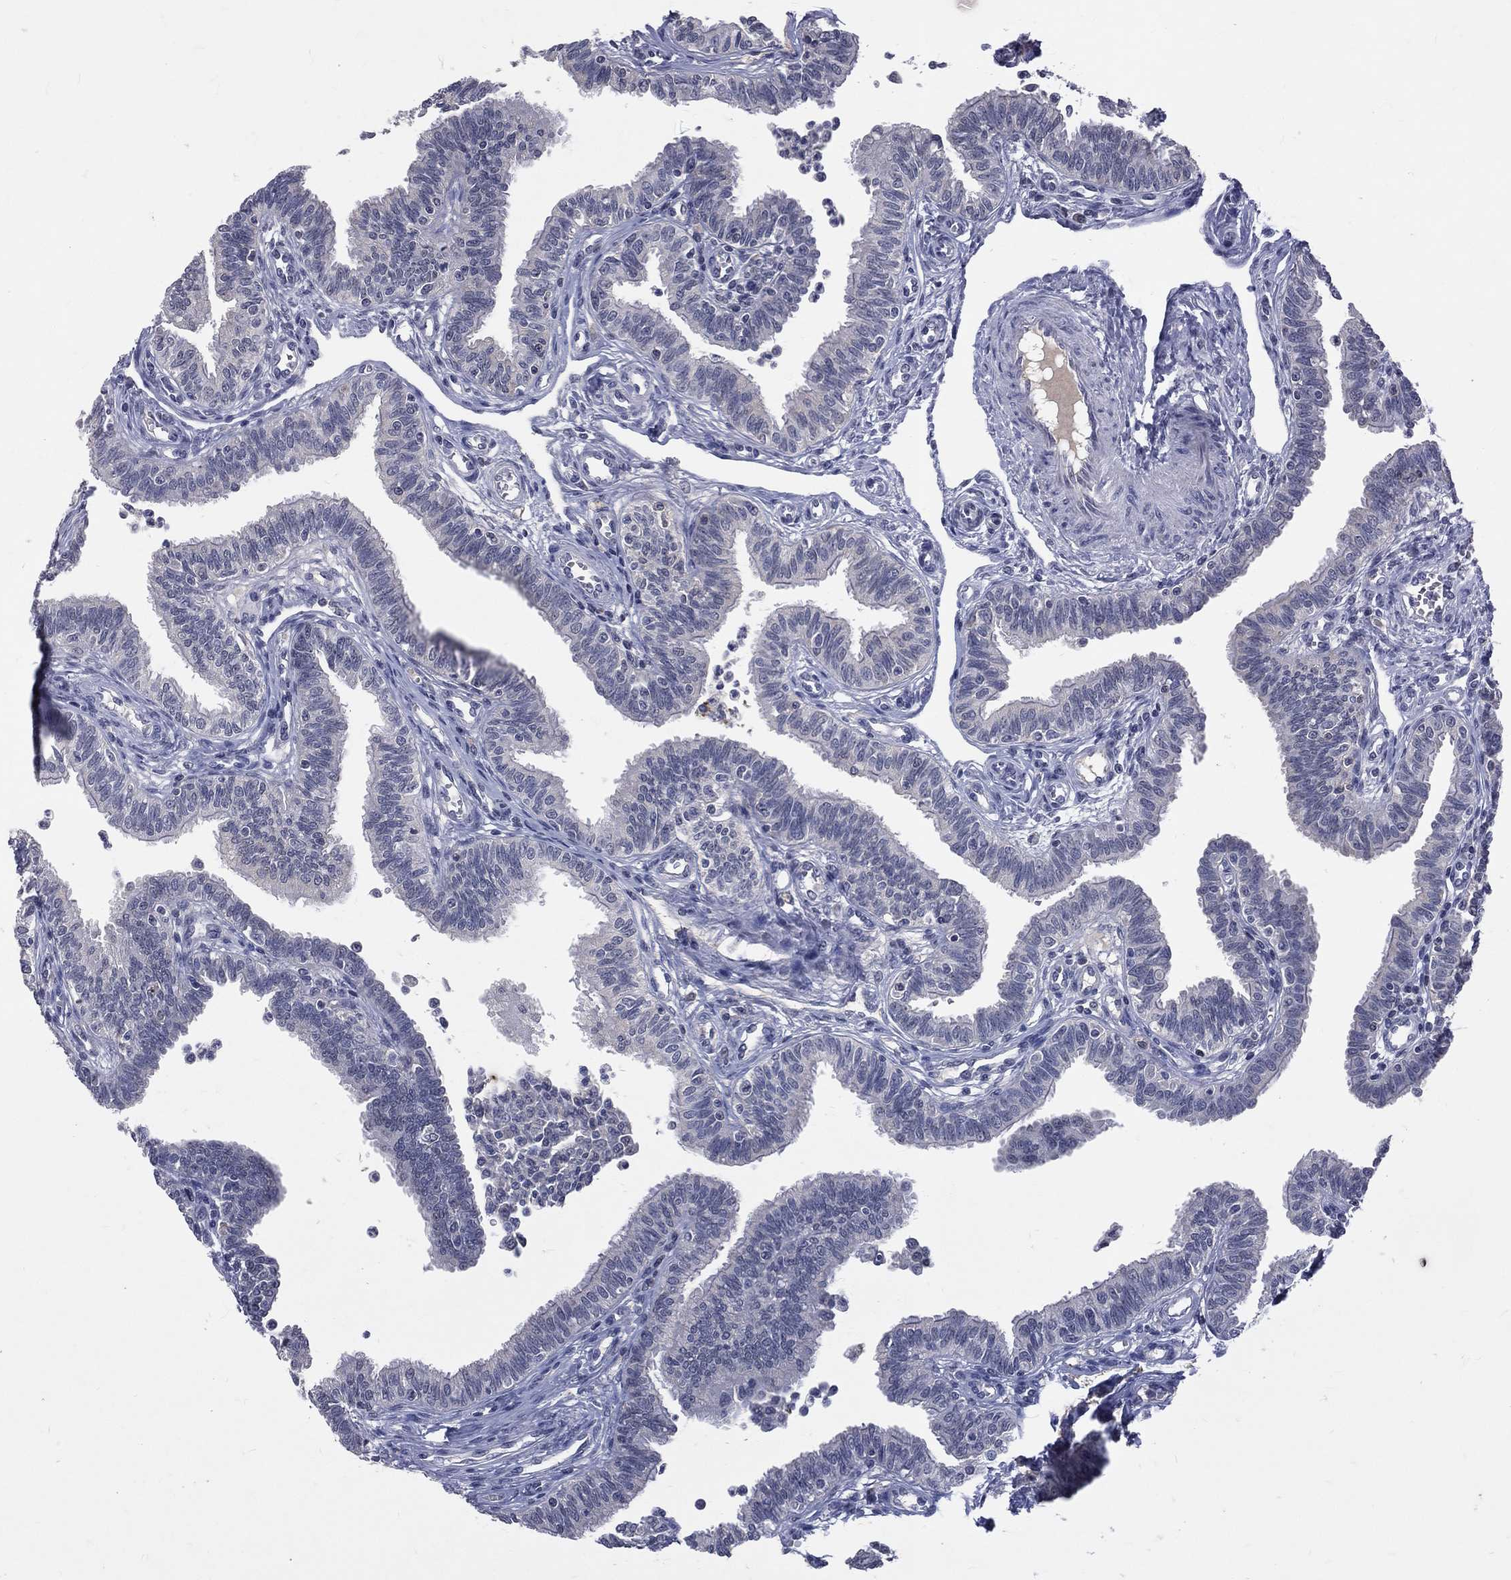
{"staining": {"intensity": "negative", "quantity": "none", "location": "none"}, "tissue": "fallopian tube", "cell_type": "Glandular cells", "image_type": "normal", "snomed": [{"axis": "morphology", "description": "Normal tissue, NOS"}, {"axis": "topography", "description": "Fallopian tube"}], "caption": "Immunohistochemical staining of benign fallopian tube demonstrates no significant staining in glandular cells. (IHC, brightfield microscopy, high magnification).", "gene": "DSG4", "patient": {"sex": "female", "age": 36}}